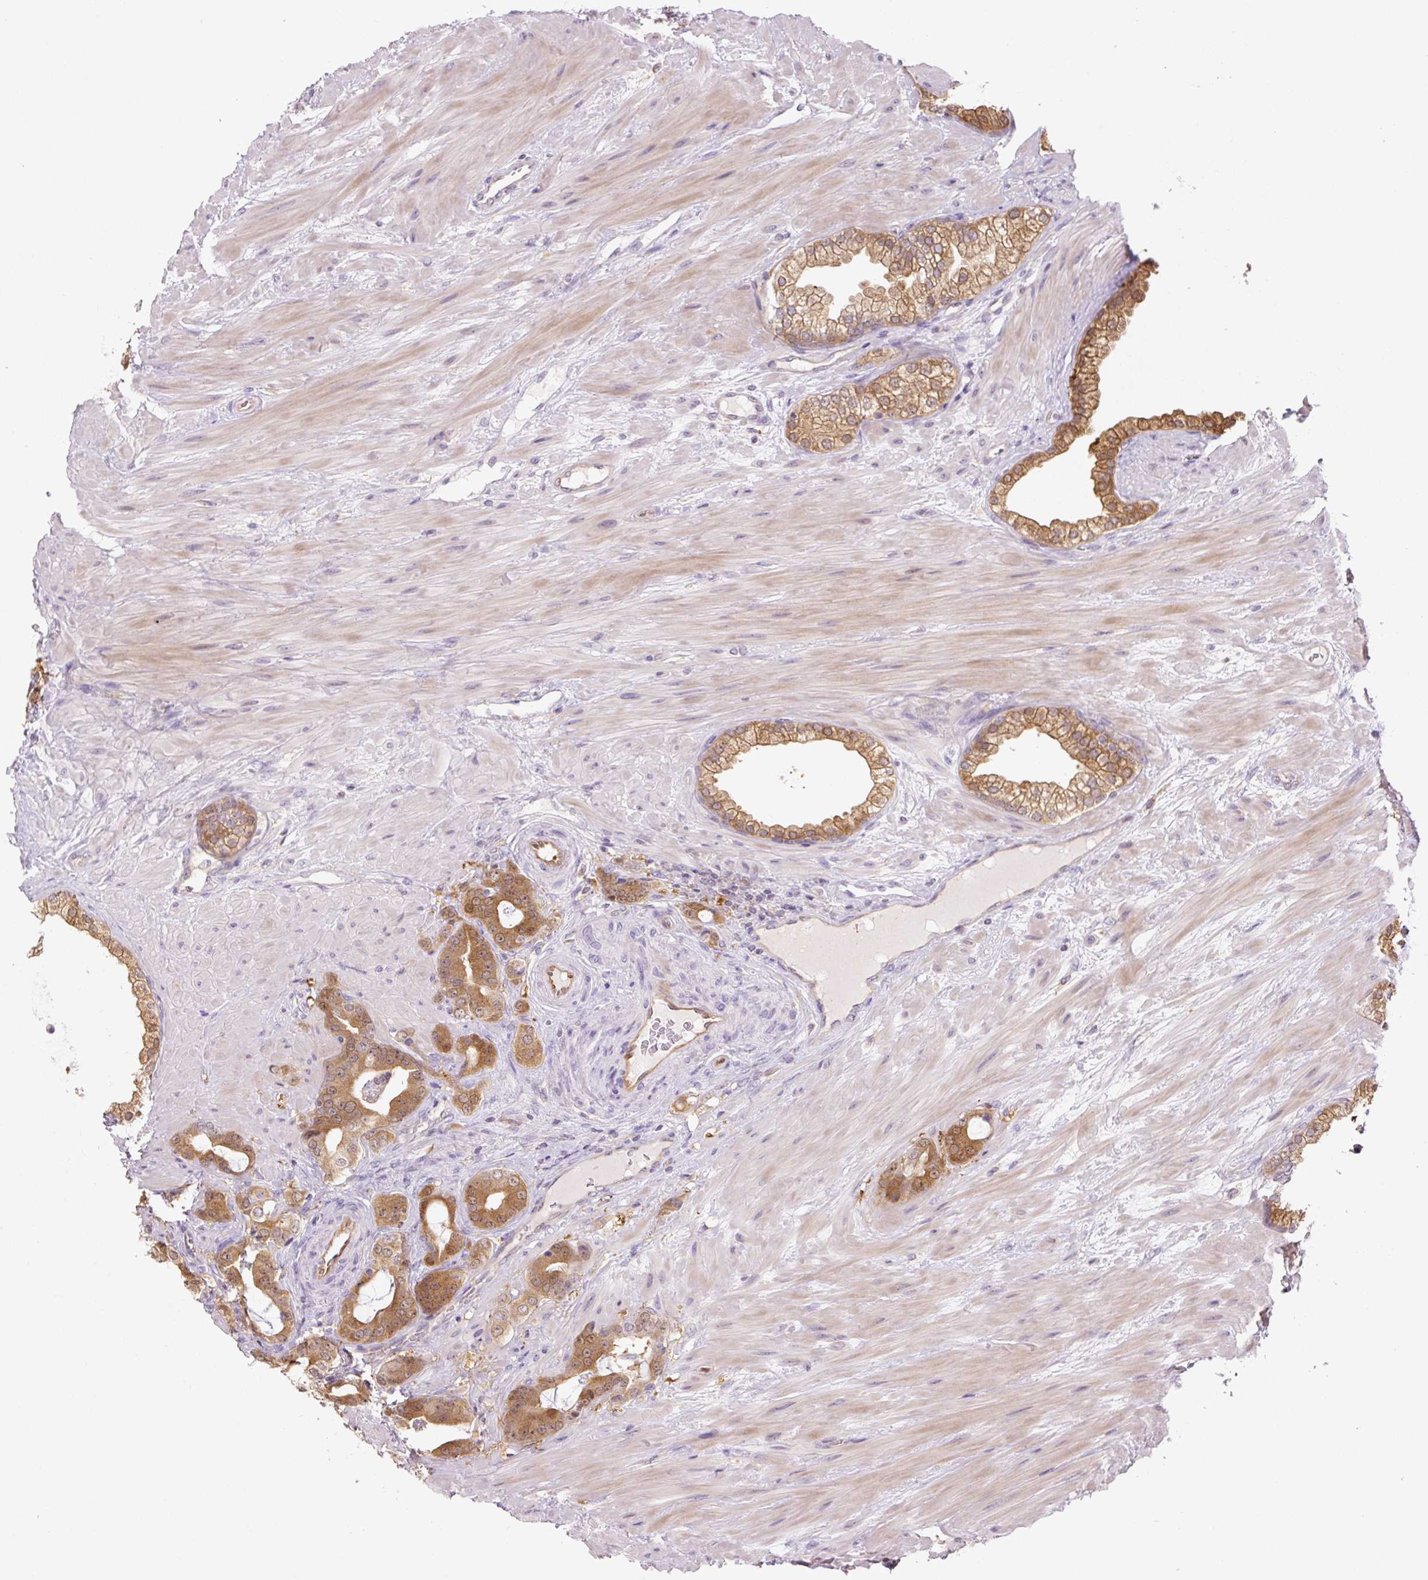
{"staining": {"intensity": "moderate", "quantity": ">75%", "location": "cytoplasmic/membranous"}, "tissue": "prostate cancer", "cell_type": "Tumor cells", "image_type": "cancer", "snomed": [{"axis": "morphology", "description": "Adenocarcinoma, Low grade"}, {"axis": "topography", "description": "Prostate"}], "caption": "Human prostate cancer stained with a protein marker displays moderate staining in tumor cells.", "gene": "SPSB2", "patient": {"sex": "male", "age": 61}}